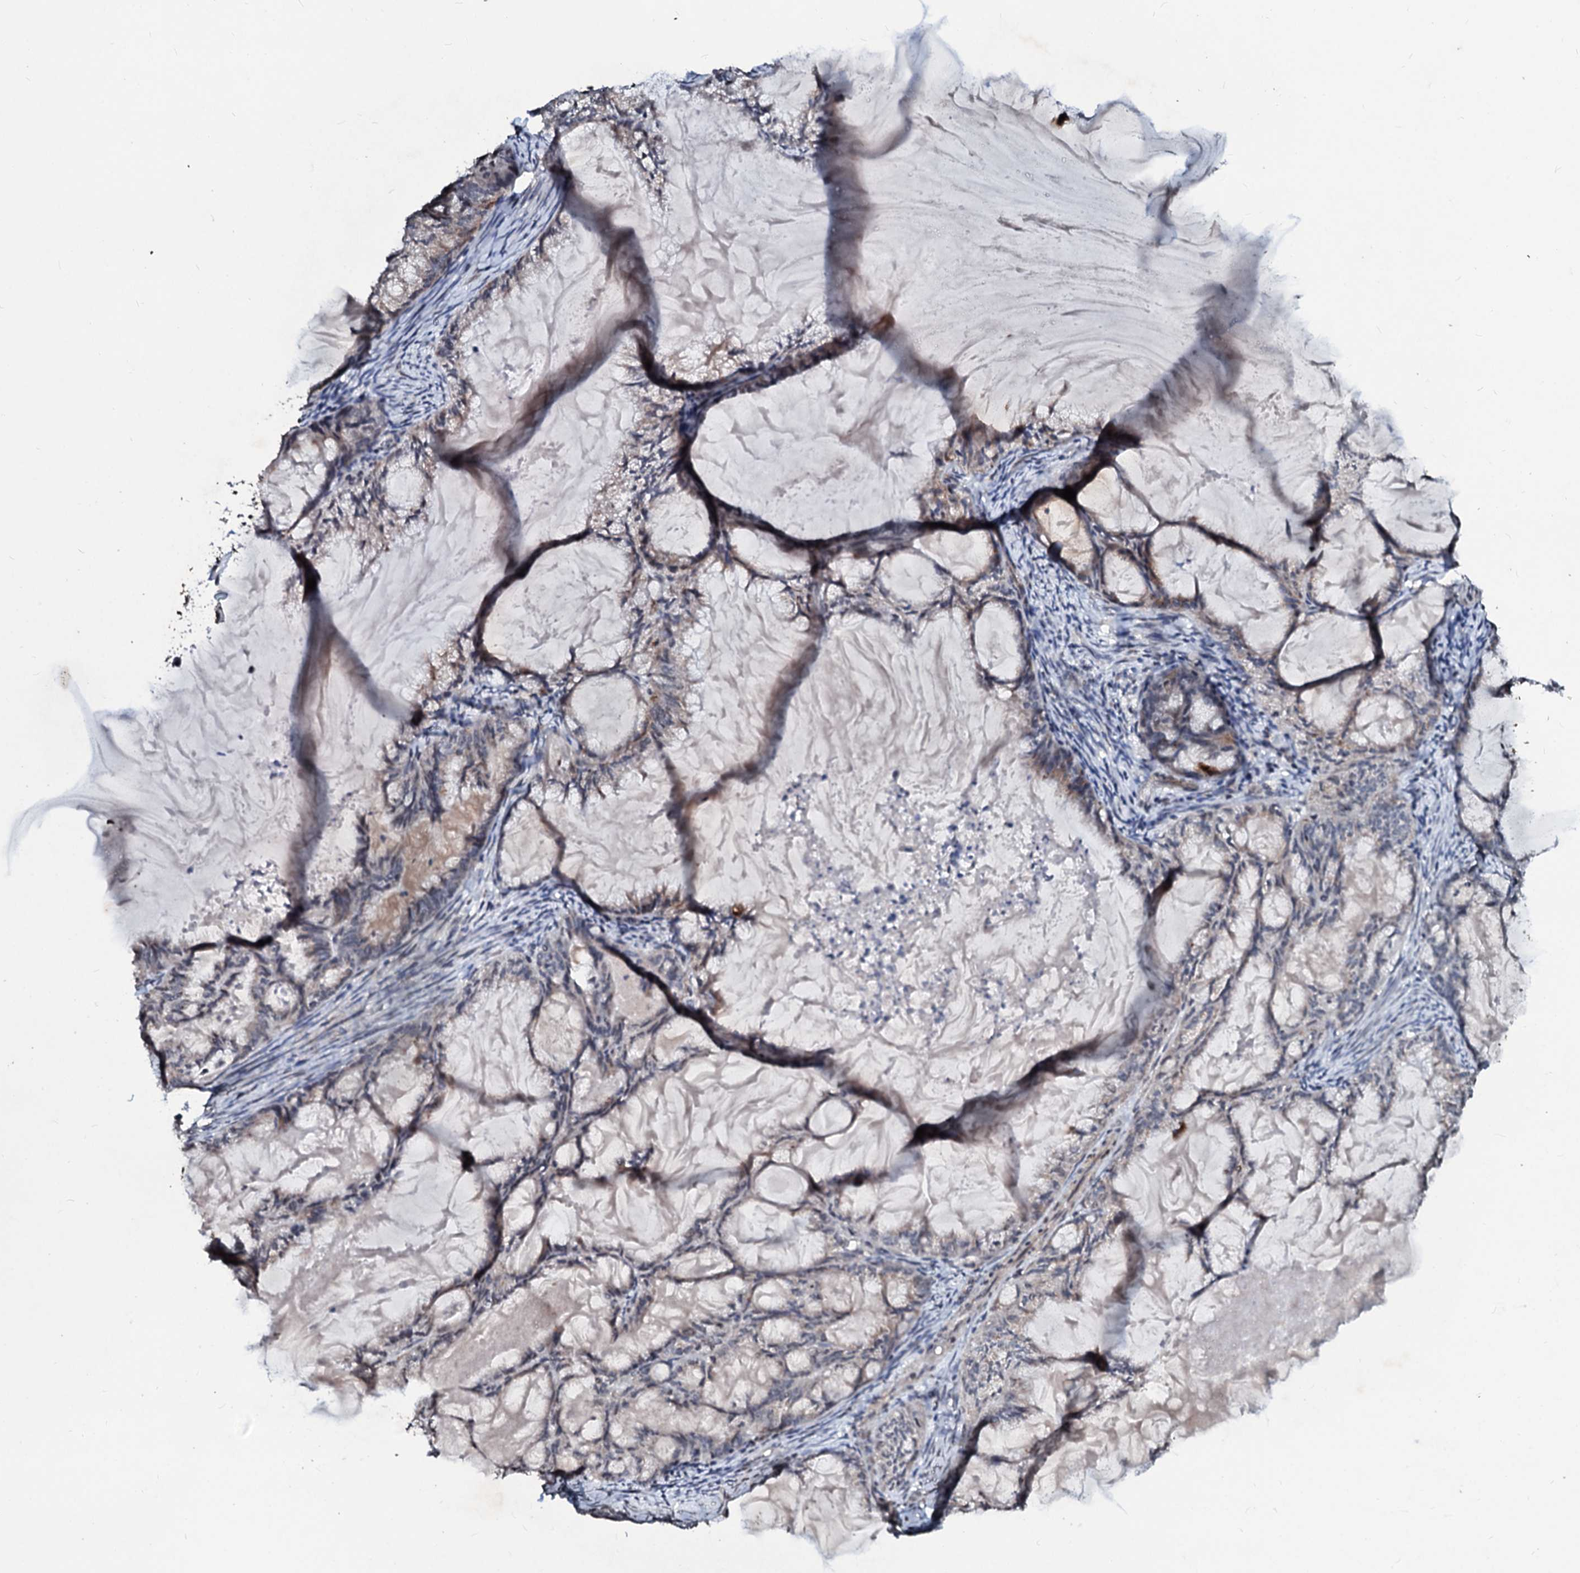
{"staining": {"intensity": "negative", "quantity": "none", "location": "none"}, "tissue": "endometrial cancer", "cell_type": "Tumor cells", "image_type": "cancer", "snomed": [{"axis": "morphology", "description": "Adenocarcinoma, NOS"}, {"axis": "topography", "description": "Endometrium"}], "caption": "The immunohistochemistry (IHC) micrograph has no significant staining in tumor cells of endometrial adenocarcinoma tissue.", "gene": "LSM11", "patient": {"sex": "female", "age": 86}}